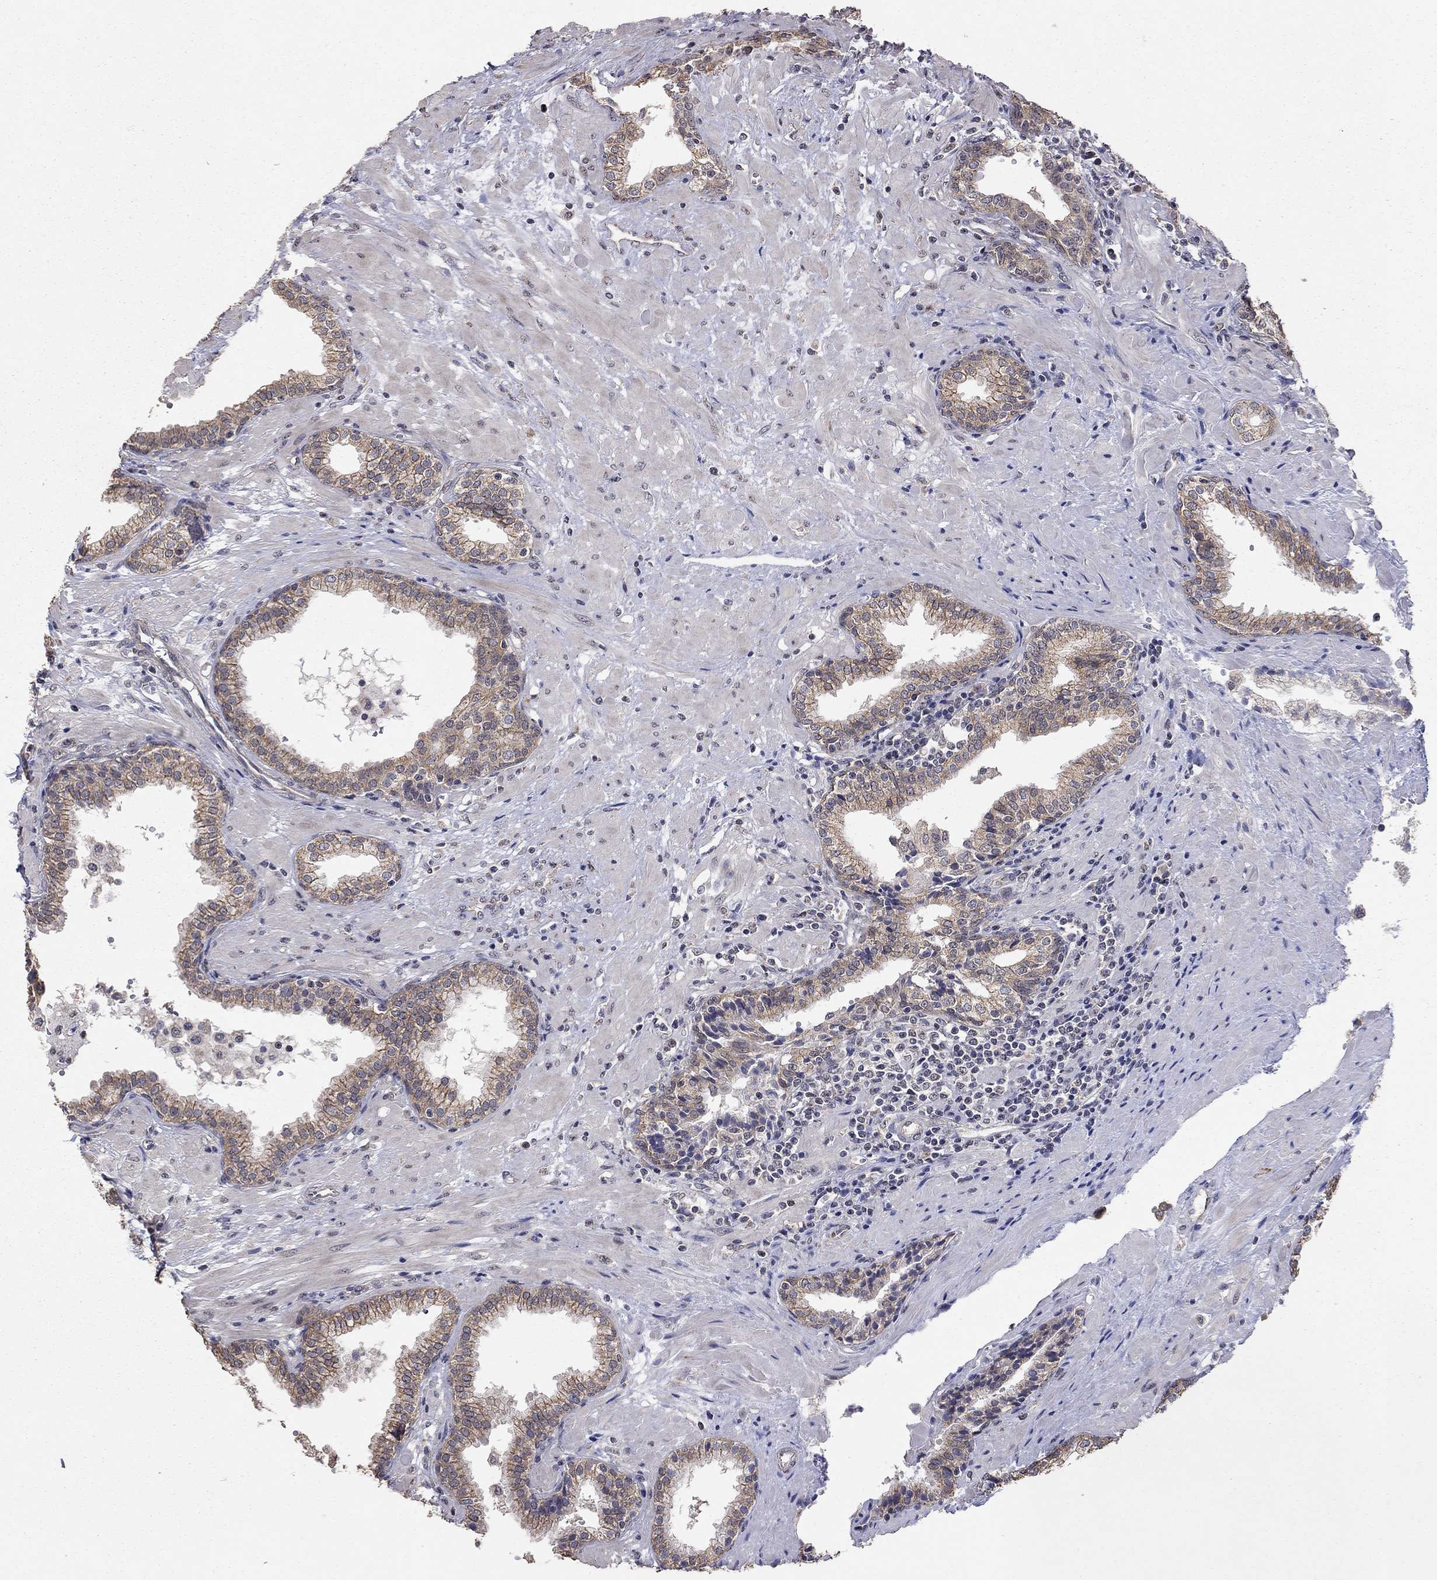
{"staining": {"intensity": "moderate", "quantity": "25%-75%", "location": "cytoplasmic/membranous"}, "tissue": "prostate", "cell_type": "Glandular cells", "image_type": "normal", "snomed": [{"axis": "morphology", "description": "Normal tissue, NOS"}, {"axis": "topography", "description": "Prostate"}], "caption": "Immunohistochemical staining of benign human prostate exhibits medium levels of moderate cytoplasmic/membranous positivity in about 25%-75% of glandular cells.", "gene": "ANKRA2", "patient": {"sex": "male", "age": 64}}